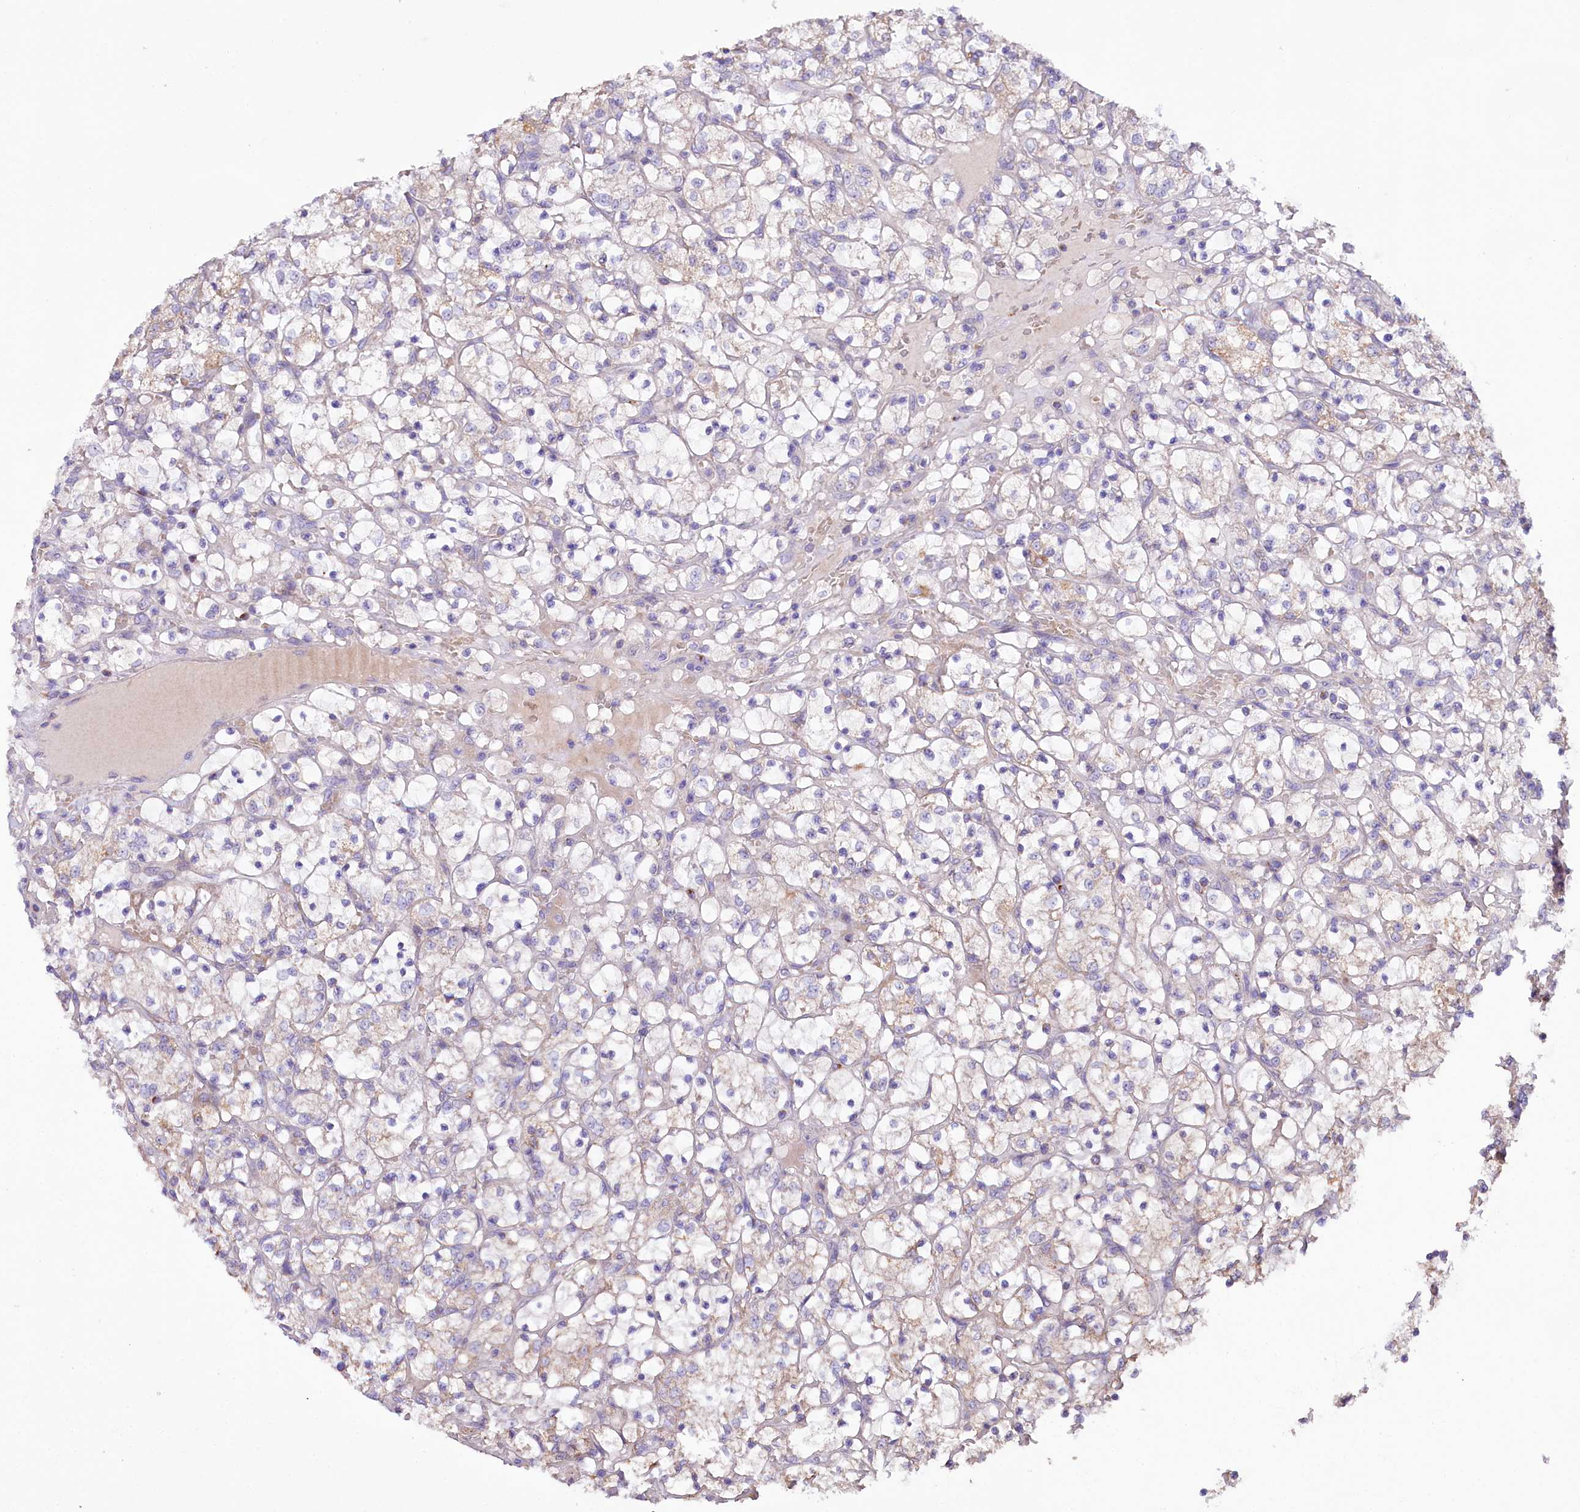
{"staining": {"intensity": "weak", "quantity": "<25%", "location": "cytoplasmic/membranous"}, "tissue": "renal cancer", "cell_type": "Tumor cells", "image_type": "cancer", "snomed": [{"axis": "morphology", "description": "Adenocarcinoma, NOS"}, {"axis": "topography", "description": "Kidney"}], "caption": "DAB (3,3'-diaminobenzidine) immunohistochemical staining of renal adenocarcinoma displays no significant staining in tumor cells. The staining is performed using DAB (3,3'-diaminobenzidine) brown chromogen with nuclei counter-stained in using hematoxylin.", "gene": "ZNF45", "patient": {"sex": "female", "age": 69}}